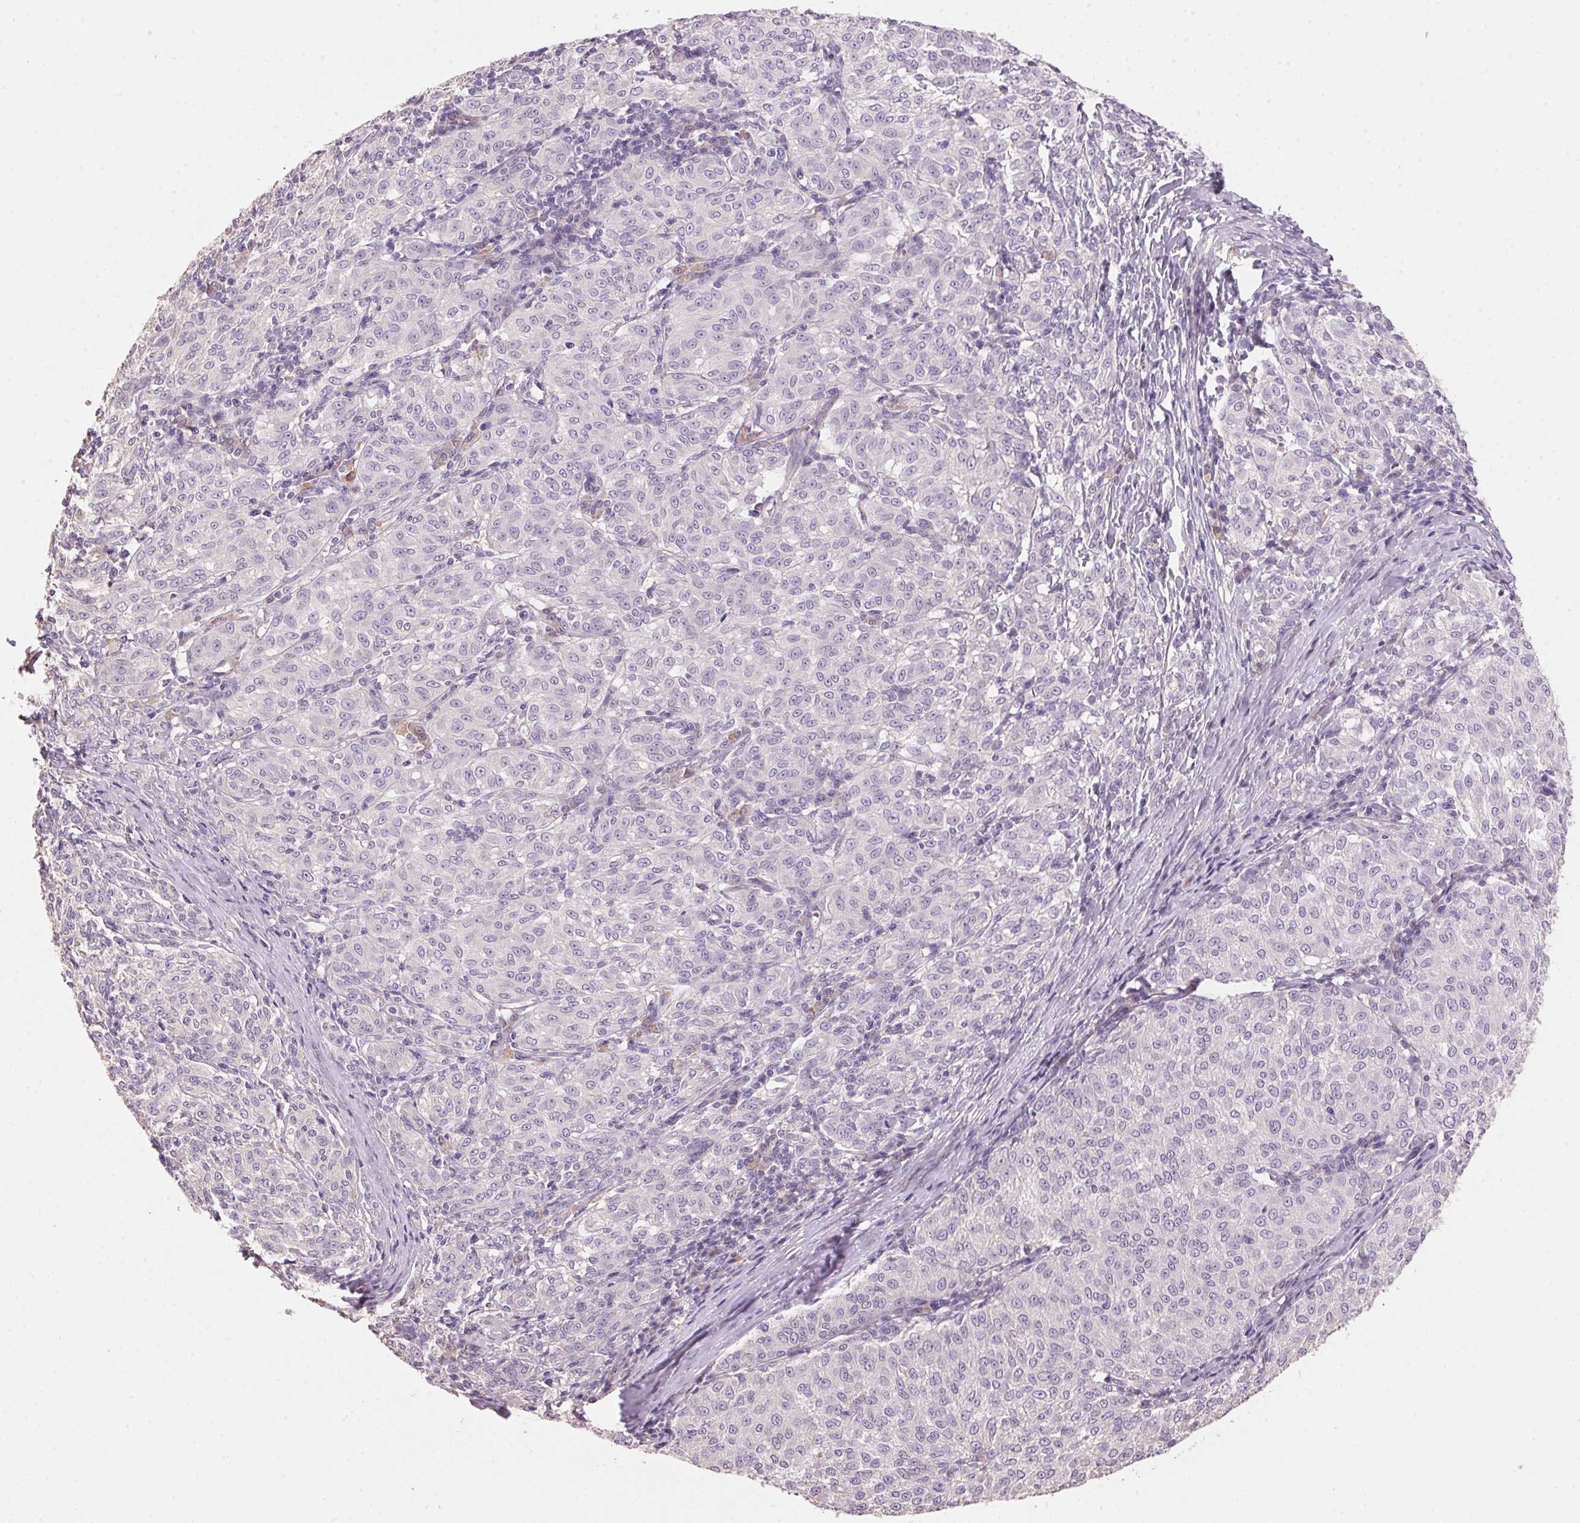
{"staining": {"intensity": "negative", "quantity": "none", "location": "none"}, "tissue": "melanoma", "cell_type": "Tumor cells", "image_type": "cancer", "snomed": [{"axis": "morphology", "description": "Malignant melanoma, NOS"}, {"axis": "topography", "description": "Skin"}], "caption": "Malignant melanoma was stained to show a protein in brown. There is no significant positivity in tumor cells. (IHC, brightfield microscopy, high magnification).", "gene": "LYZL6", "patient": {"sex": "female", "age": 72}}